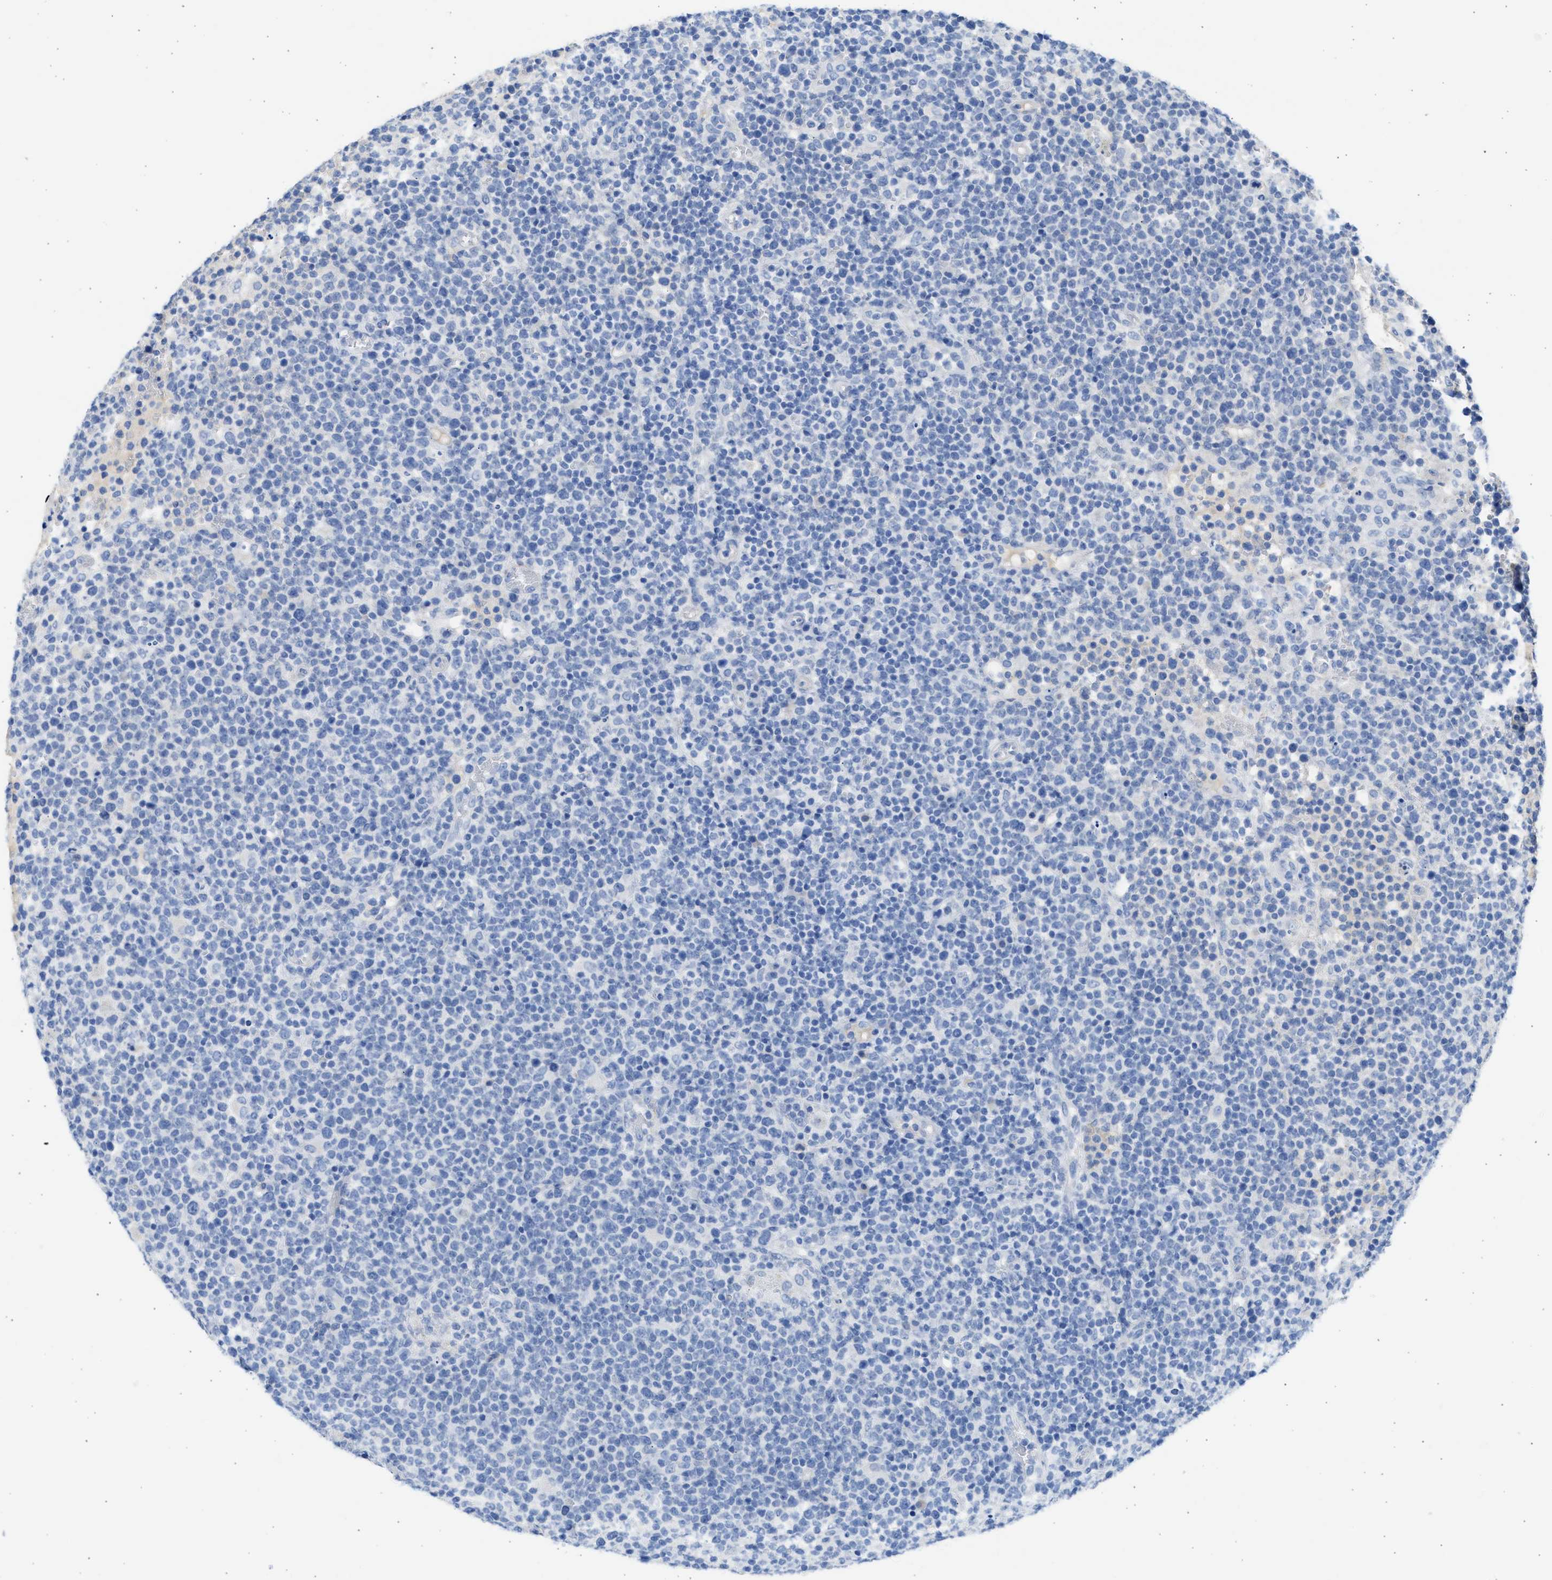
{"staining": {"intensity": "negative", "quantity": "none", "location": "none"}, "tissue": "lymphoma", "cell_type": "Tumor cells", "image_type": "cancer", "snomed": [{"axis": "morphology", "description": "Malignant lymphoma, non-Hodgkin's type, High grade"}, {"axis": "topography", "description": "Lymph node"}], "caption": "Tumor cells show no significant expression in lymphoma.", "gene": "SPATA3", "patient": {"sex": "male", "age": 61}}